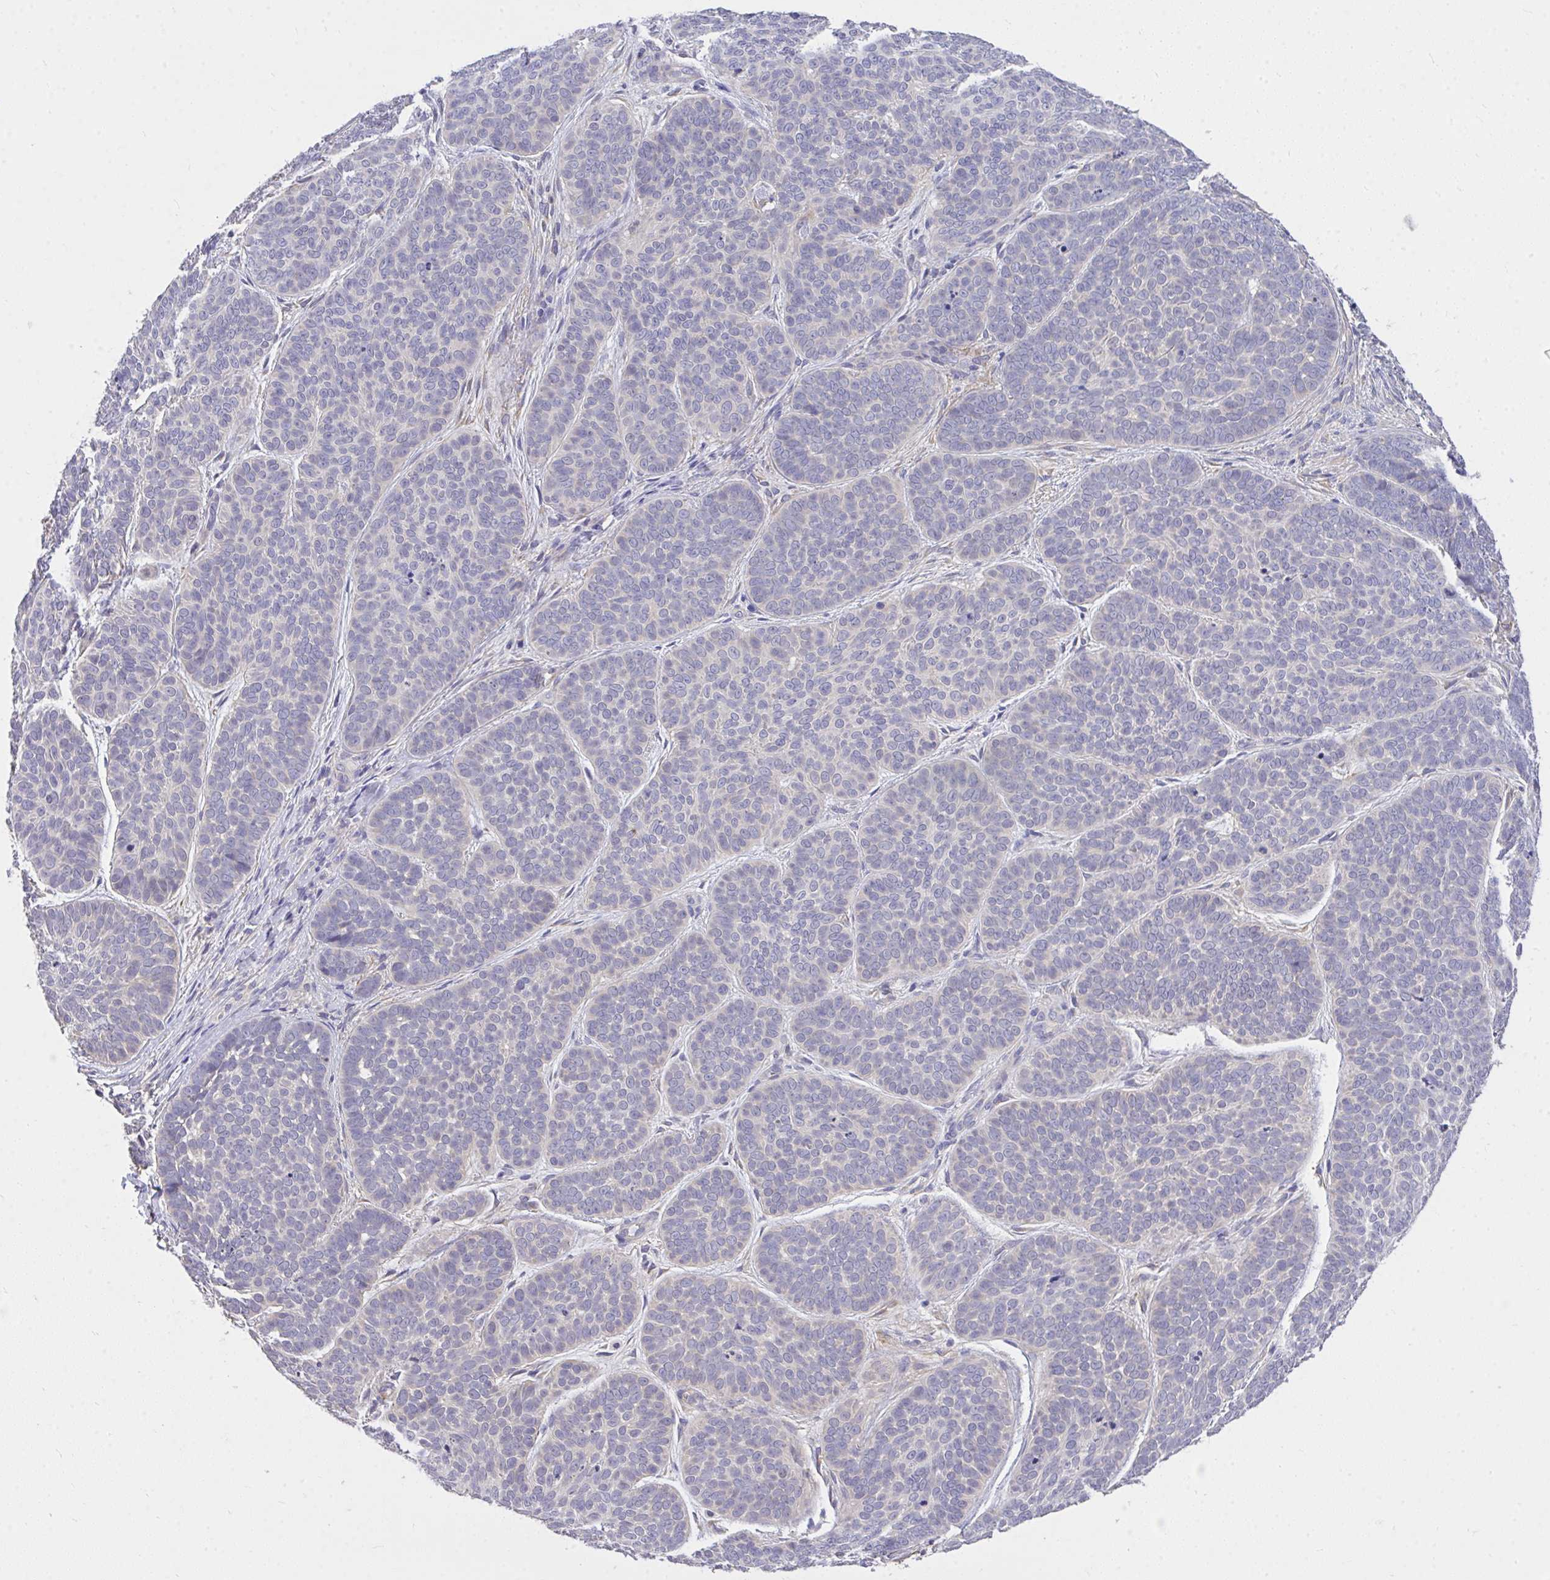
{"staining": {"intensity": "negative", "quantity": "none", "location": "none"}, "tissue": "skin cancer", "cell_type": "Tumor cells", "image_type": "cancer", "snomed": [{"axis": "morphology", "description": "Basal cell carcinoma"}, {"axis": "topography", "description": "Skin"}, {"axis": "topography", "description": "Skin of nose"}], "caption": "Immunohistochemical staining of skin basal cell carcinoma displays no significant expression in tumor cells.", "gene": "MPC2", "patient": {"sex": "female", "age": 81}}